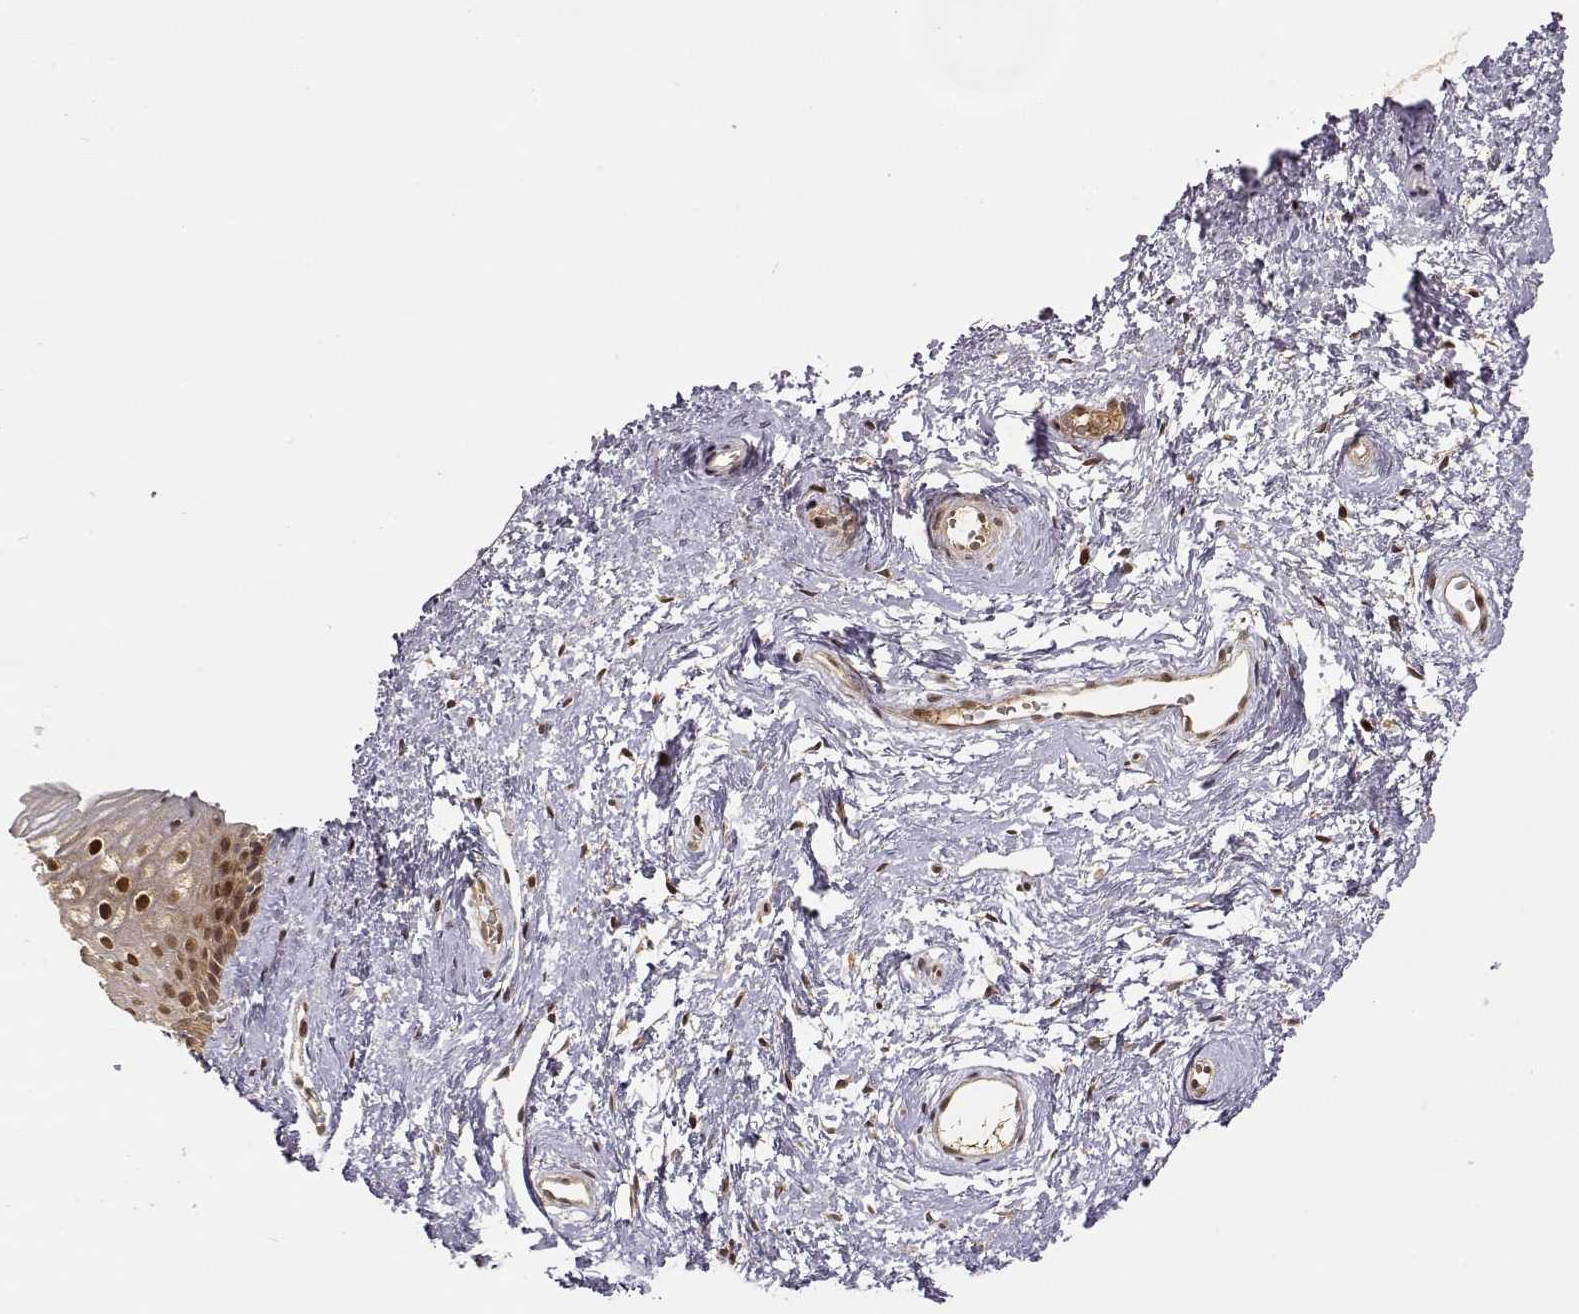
{"staining": {"intensity": "moderate", "quantity": "<25%", "location": "cytoplasmic/membranous,nuclear"}, "tissue": "cervix", "cell_type": "Glandular cells", "image_type": "normal", "snomed": [{"axis": "morphology", "description": "Normal tissue, NOS"}, {"axis": "topography", "description": "Cervix"}], "caption": "Glandular cells reveal low levels of moderate cytoplasmic/membranous,nuclear expression in about <25% of cells in normal human cervix.", "gene": "MAEA", "patient": {"sex": "female", "age": 40}}